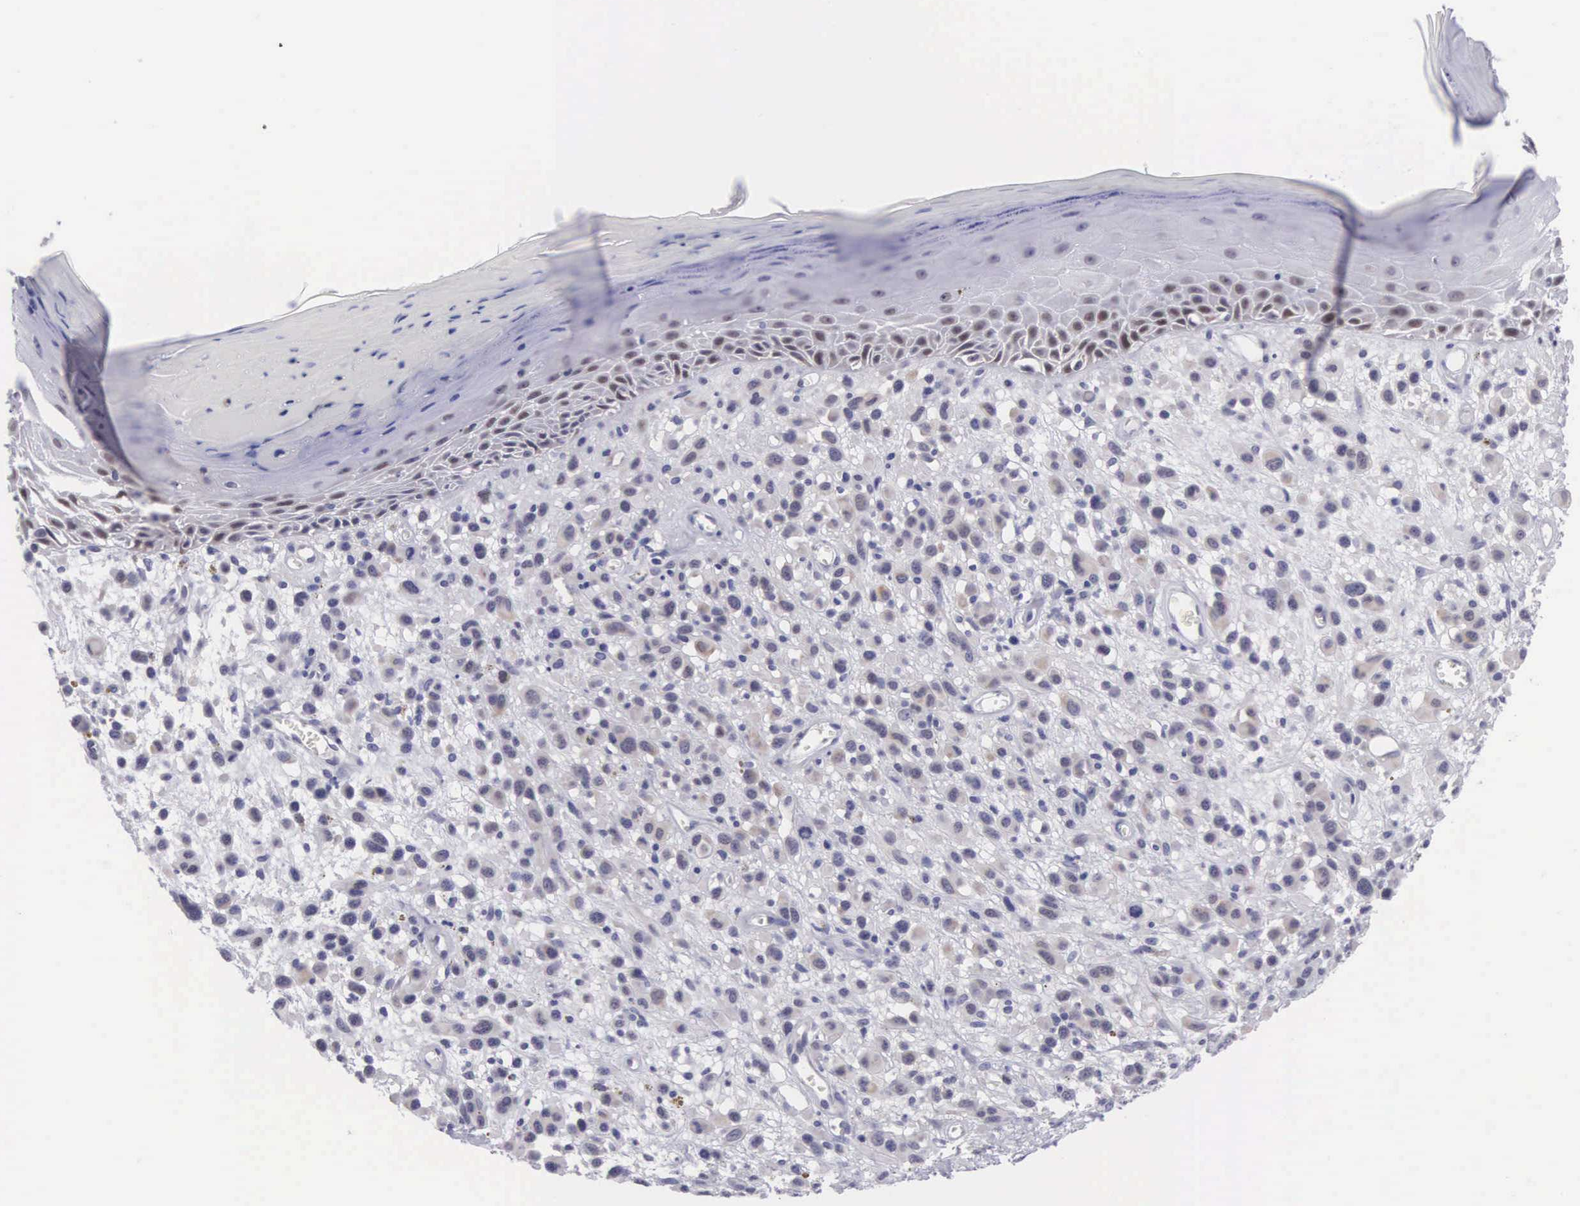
{"staining": {"intensity": "negative", "quantity": "none", "location": "none"}, "tissue": "melanoma", "cell_type": "Tumor cells", "image_type": "cancer", "snomed": [{"axis": "morphology", "description": "Malignant melanoma, NOS"}, {"axis": "topography", "description": "Skin"}], "caption": "Human malignant melanoma stained for a protein using IHC displays no positivity in tumor cells.", "gene": "SOX11", "patient": {"sex": "male", "age": 51}}